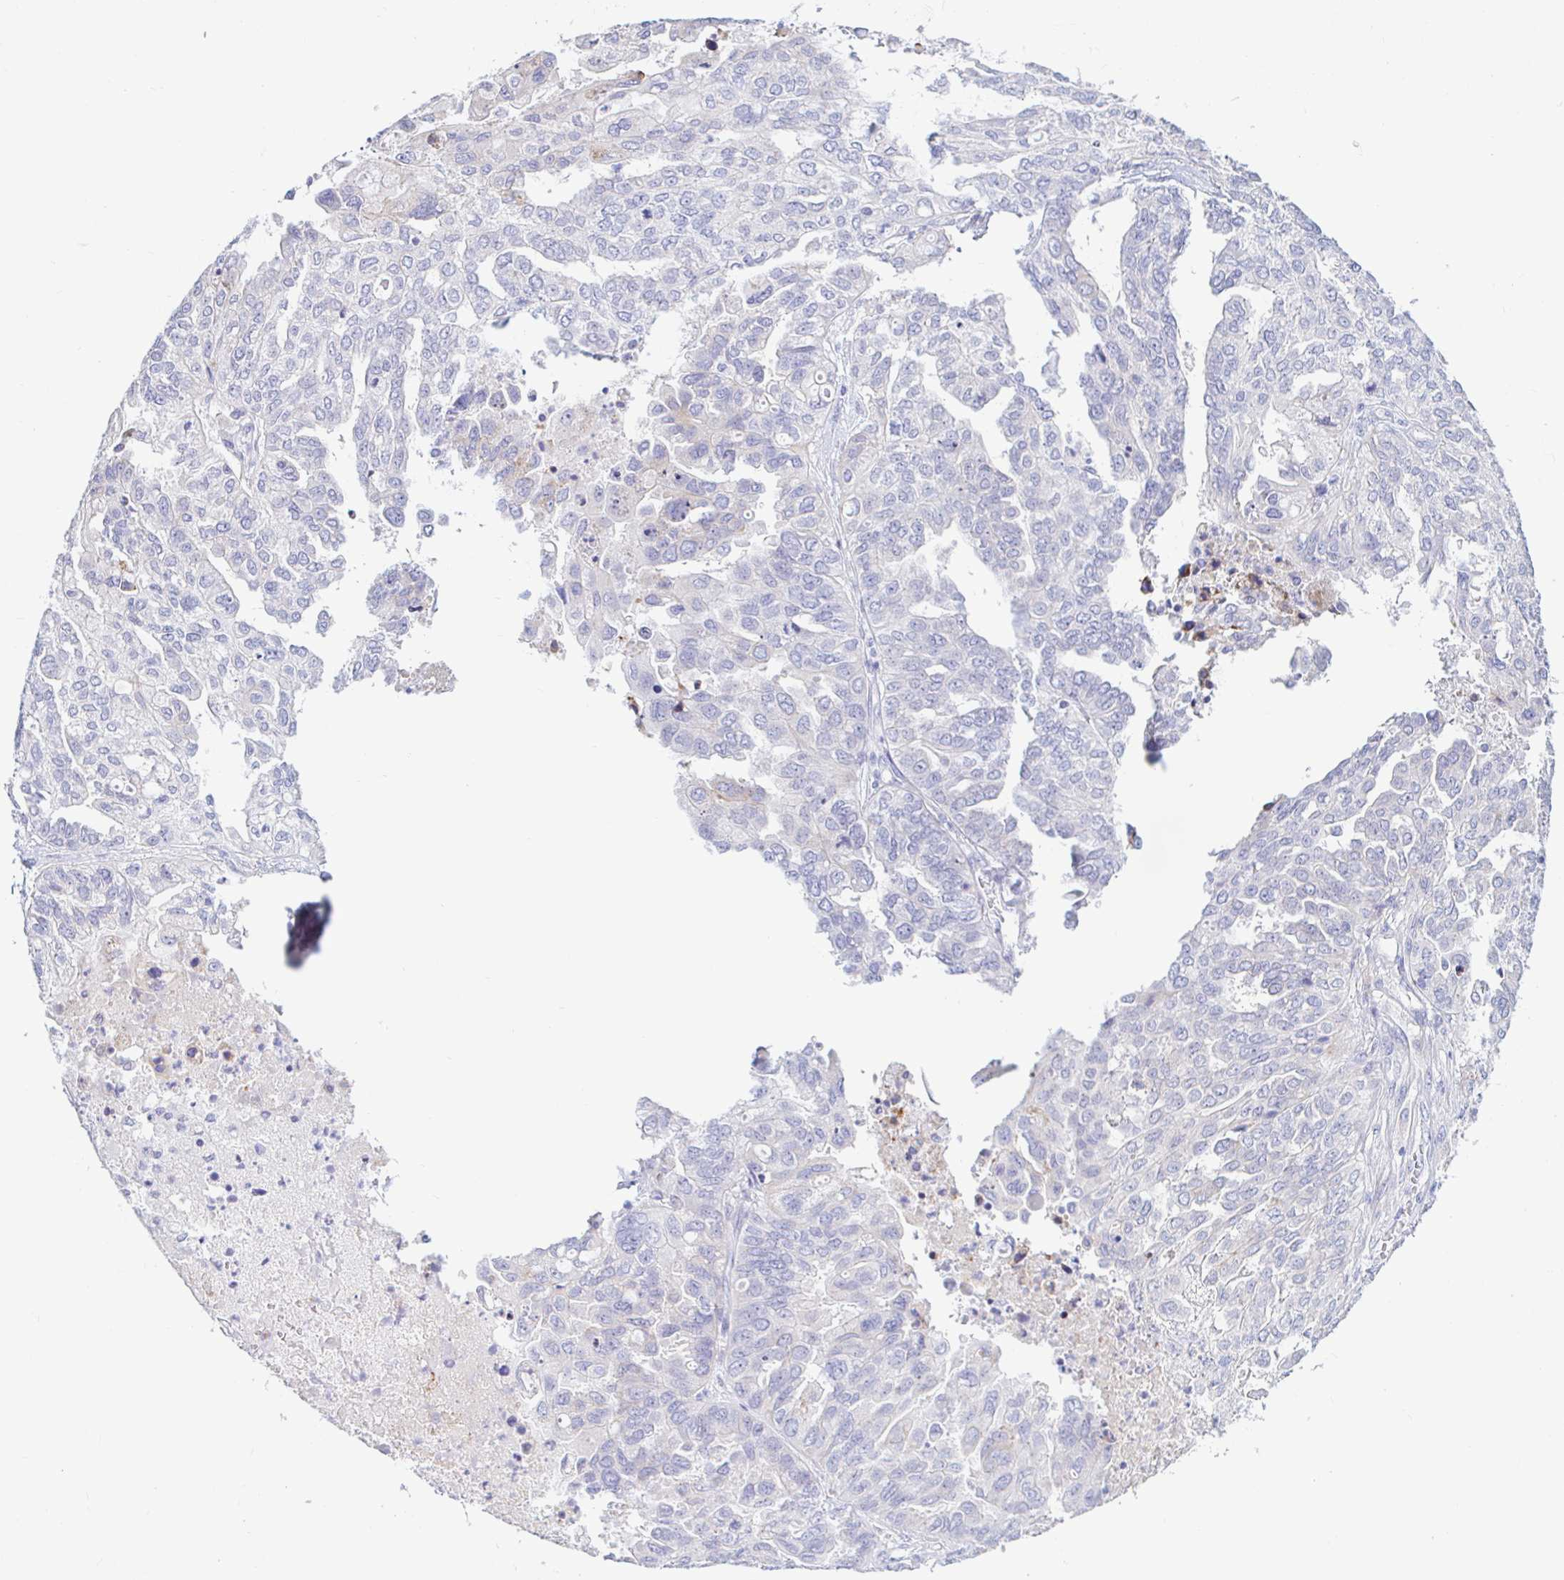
{"staining": {"intensity": "negative", "quantity": "none", "location": "none"}, "tissue": "ovarian cancer", "cell_type": "Tumor cells", "image_type": "cancer", "snomed": [{"axis": "morphology", "description": "Cystadenocarcinoma, serous, NOS"}, {"axis": "topography", "description": "Ovary"}], "caption": "Serous cystadenocarcinoma (ovarian) was stained to show a protein in brown. There is no significant positivity in tumor cells. Brightfield microscopy of IHC stained with DAB (3,3'-diaminobenzidine) (brown) and hematoxylin (blue), captured at high magnification.", "gene": "NBPF3", "patient": {"sex": "female", "age": 53}}